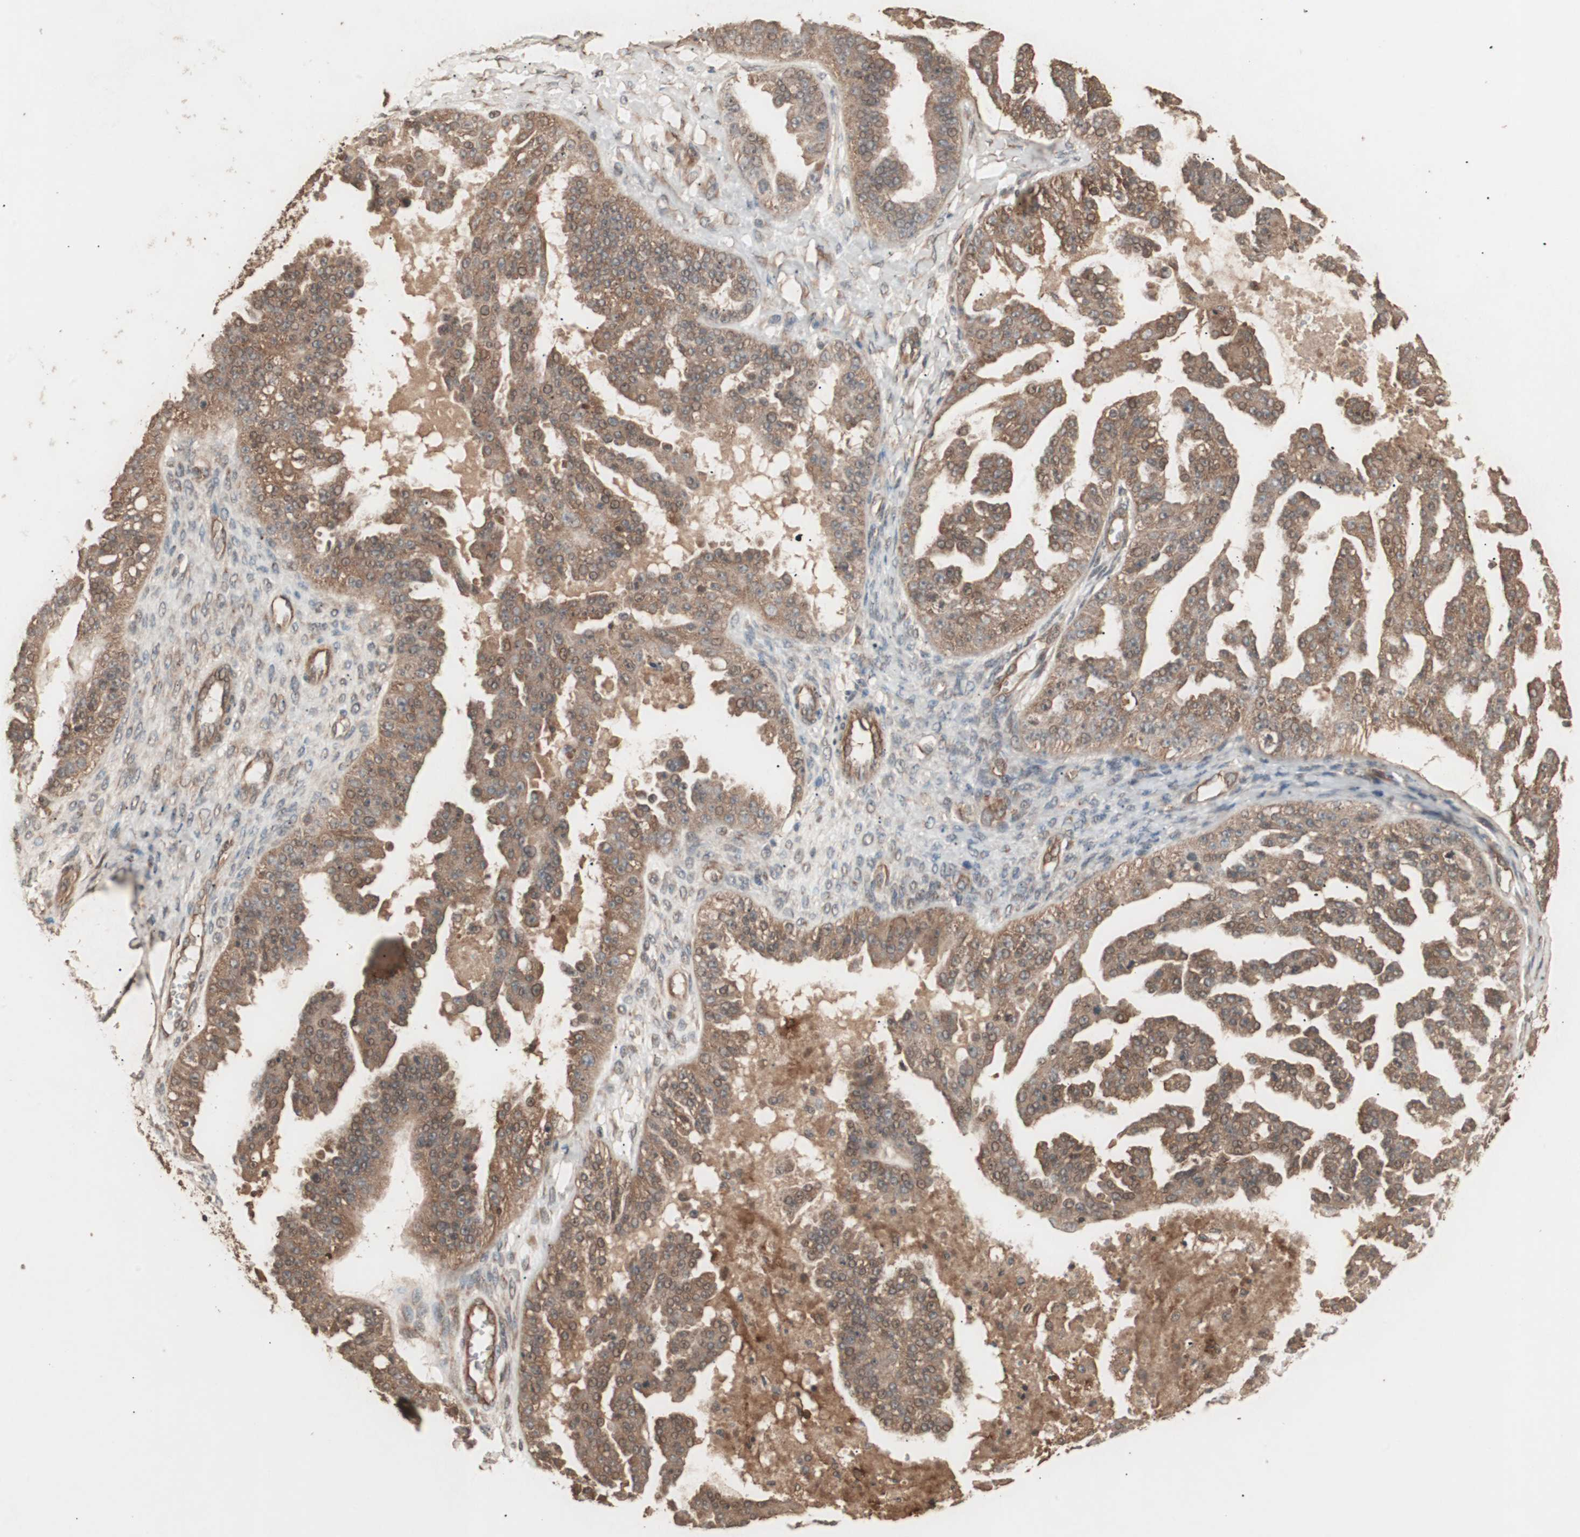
{"staining": {"intensity": "moderate", "quantity": ">75%", "location": "cytoplasmic/membranous"}, "tissue": "ovarian cancer", "cell_type": "Tumor cells", "image_type": "cancer", "snomed": [{"axis": "morphology", "description": "Carcinoma, NOS"}, {"axis": "topography", "description": "Soft tissue"}, {"axis": "topography", "description": "Ovary"}], "caption": "Protein analysis of ovarian carcinoma tissue exhibits moderate cytoplasmic/membranous expression in about >75% of tumor cells.", "gene": "CCN4", "patient": {"sex": "female", "age": 54}}